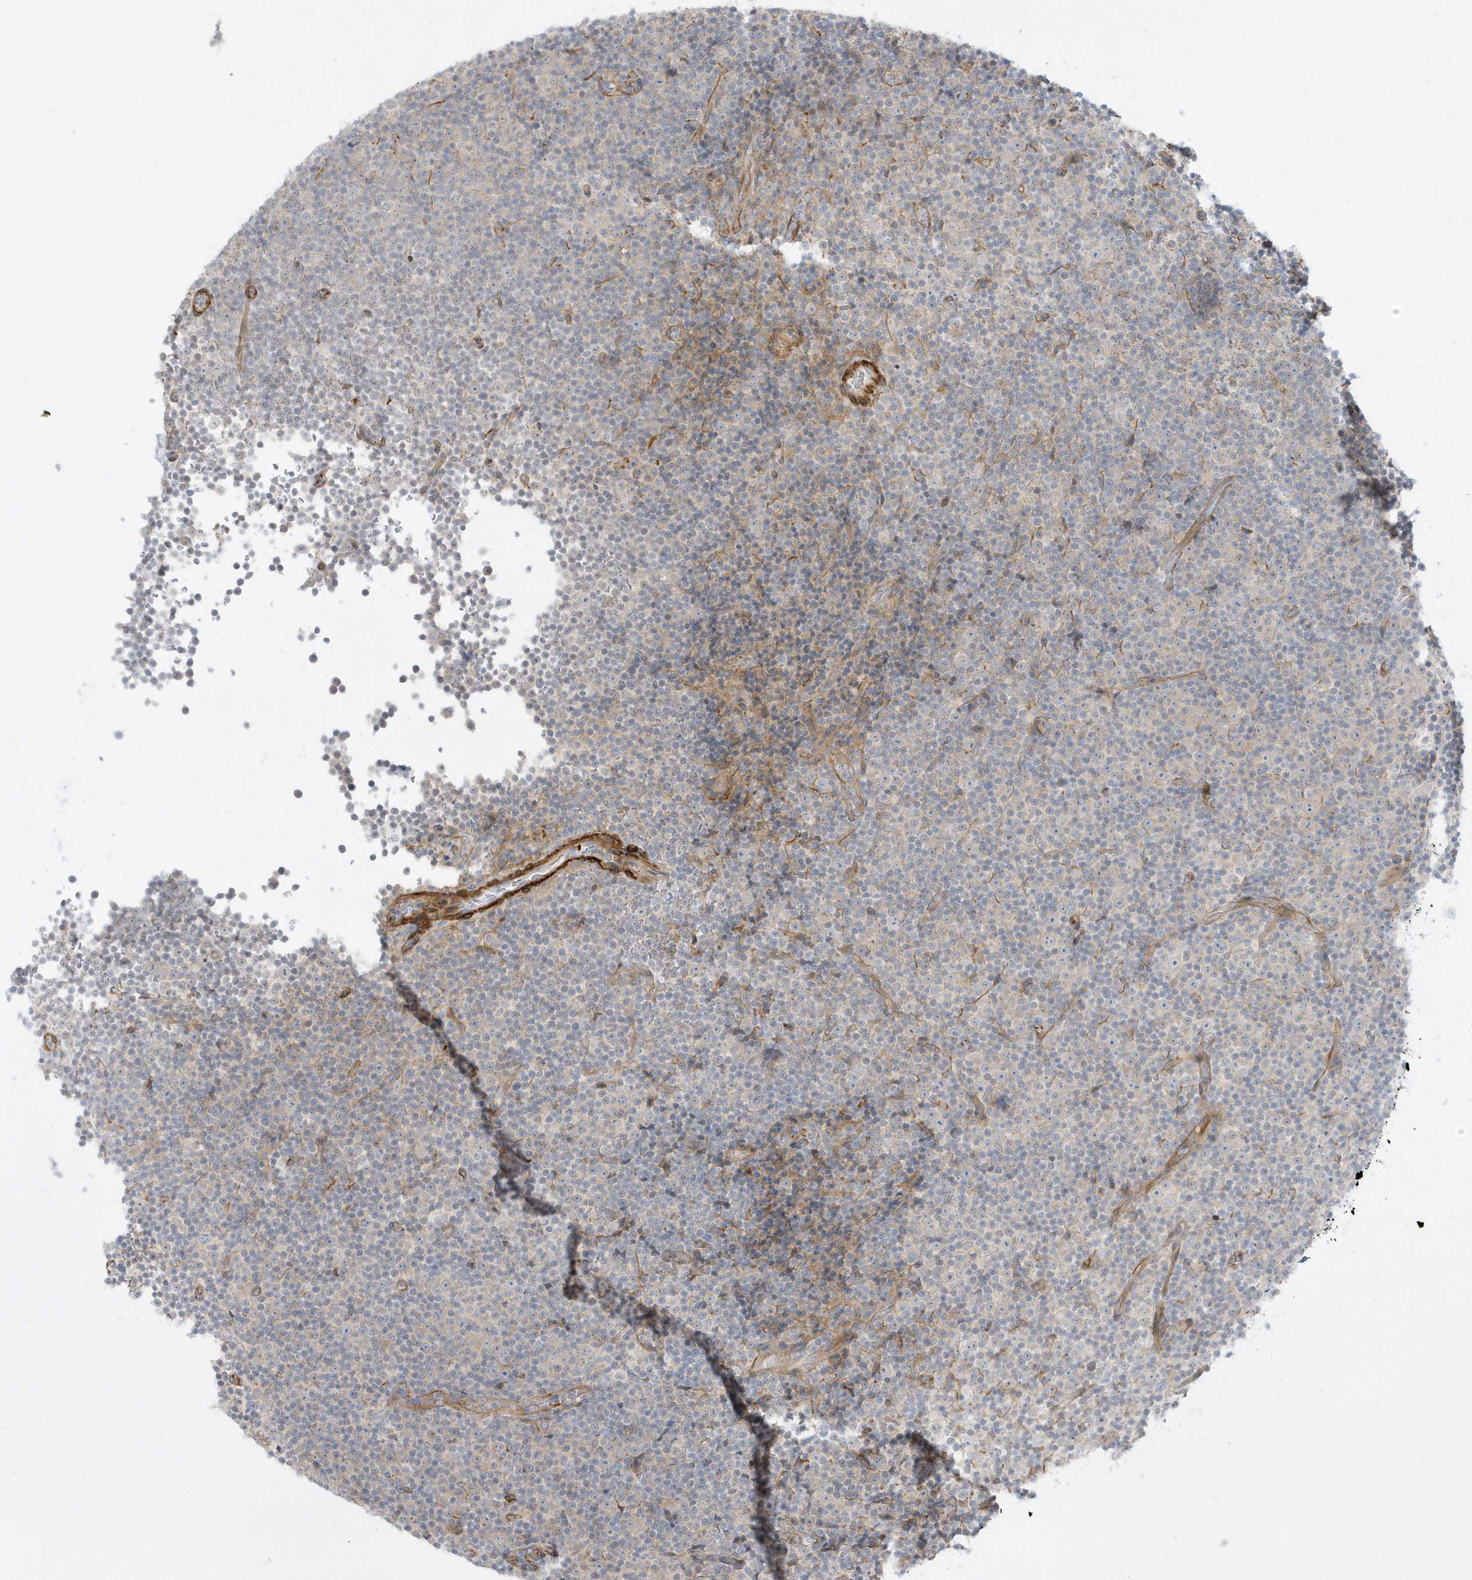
{"staining": {"intensity": "negative", "quantity": "none", "location": "none"}, "tissue": "lymphoma", "cell_type": "Tumor cells", "image_type": "cancer", "snomed": [{"axis": "morphology", "description": "Malignant lymphoma, non-Hodgkin's type, Low grade"}, {"axis": "topography", "description": "Lymph node"}], "caption": "Tumor cells show no significant expression in lymphoma. Brightfield microscopy of immunohistochemistry (IHC) stained with DAB (brown) and hematoxylin (blue), captured at high magnification.", "gene": "THADA", "patient": {"sex": "female", "age": 67}}